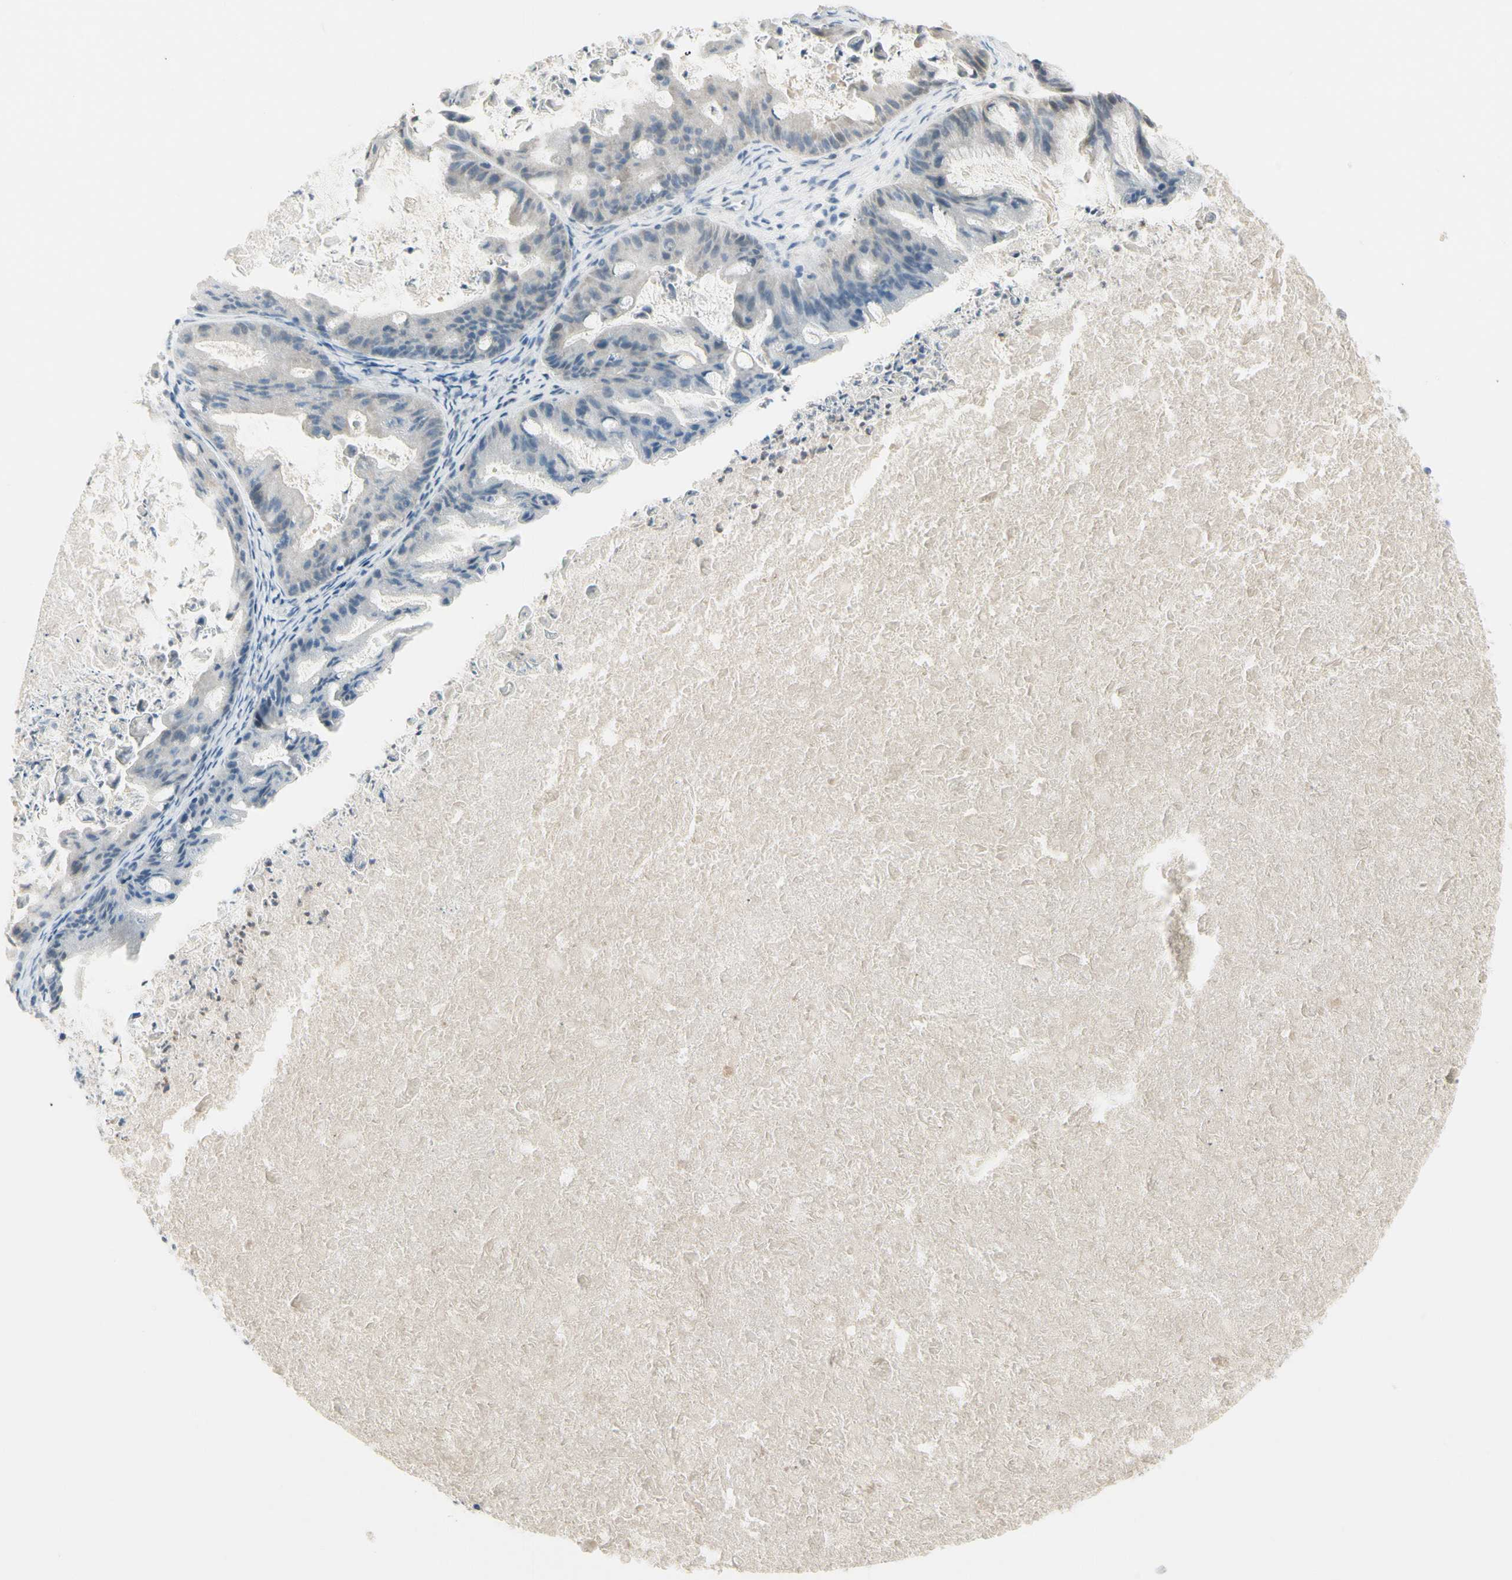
{"staining": {"intensity": "weak", "quantity": "<25%", "location": "cytoplasmic/membranous"}, "tissue": "ovarian cancer", "cell_type": "Tumor cells", "image_type": "cancer", "snomed": [{"axis": "morphology", "description": "Cystadenocarcinoma, mucinous, NOS"}, {"axis": "topography", "description": "Ovary"}], "caption": "The image shows no staining of tumor cells in ovarian mucinous cystadenocarcinoma.", "gene": "CYP2E1", "patient": {"sex": "female", "age": 37}}